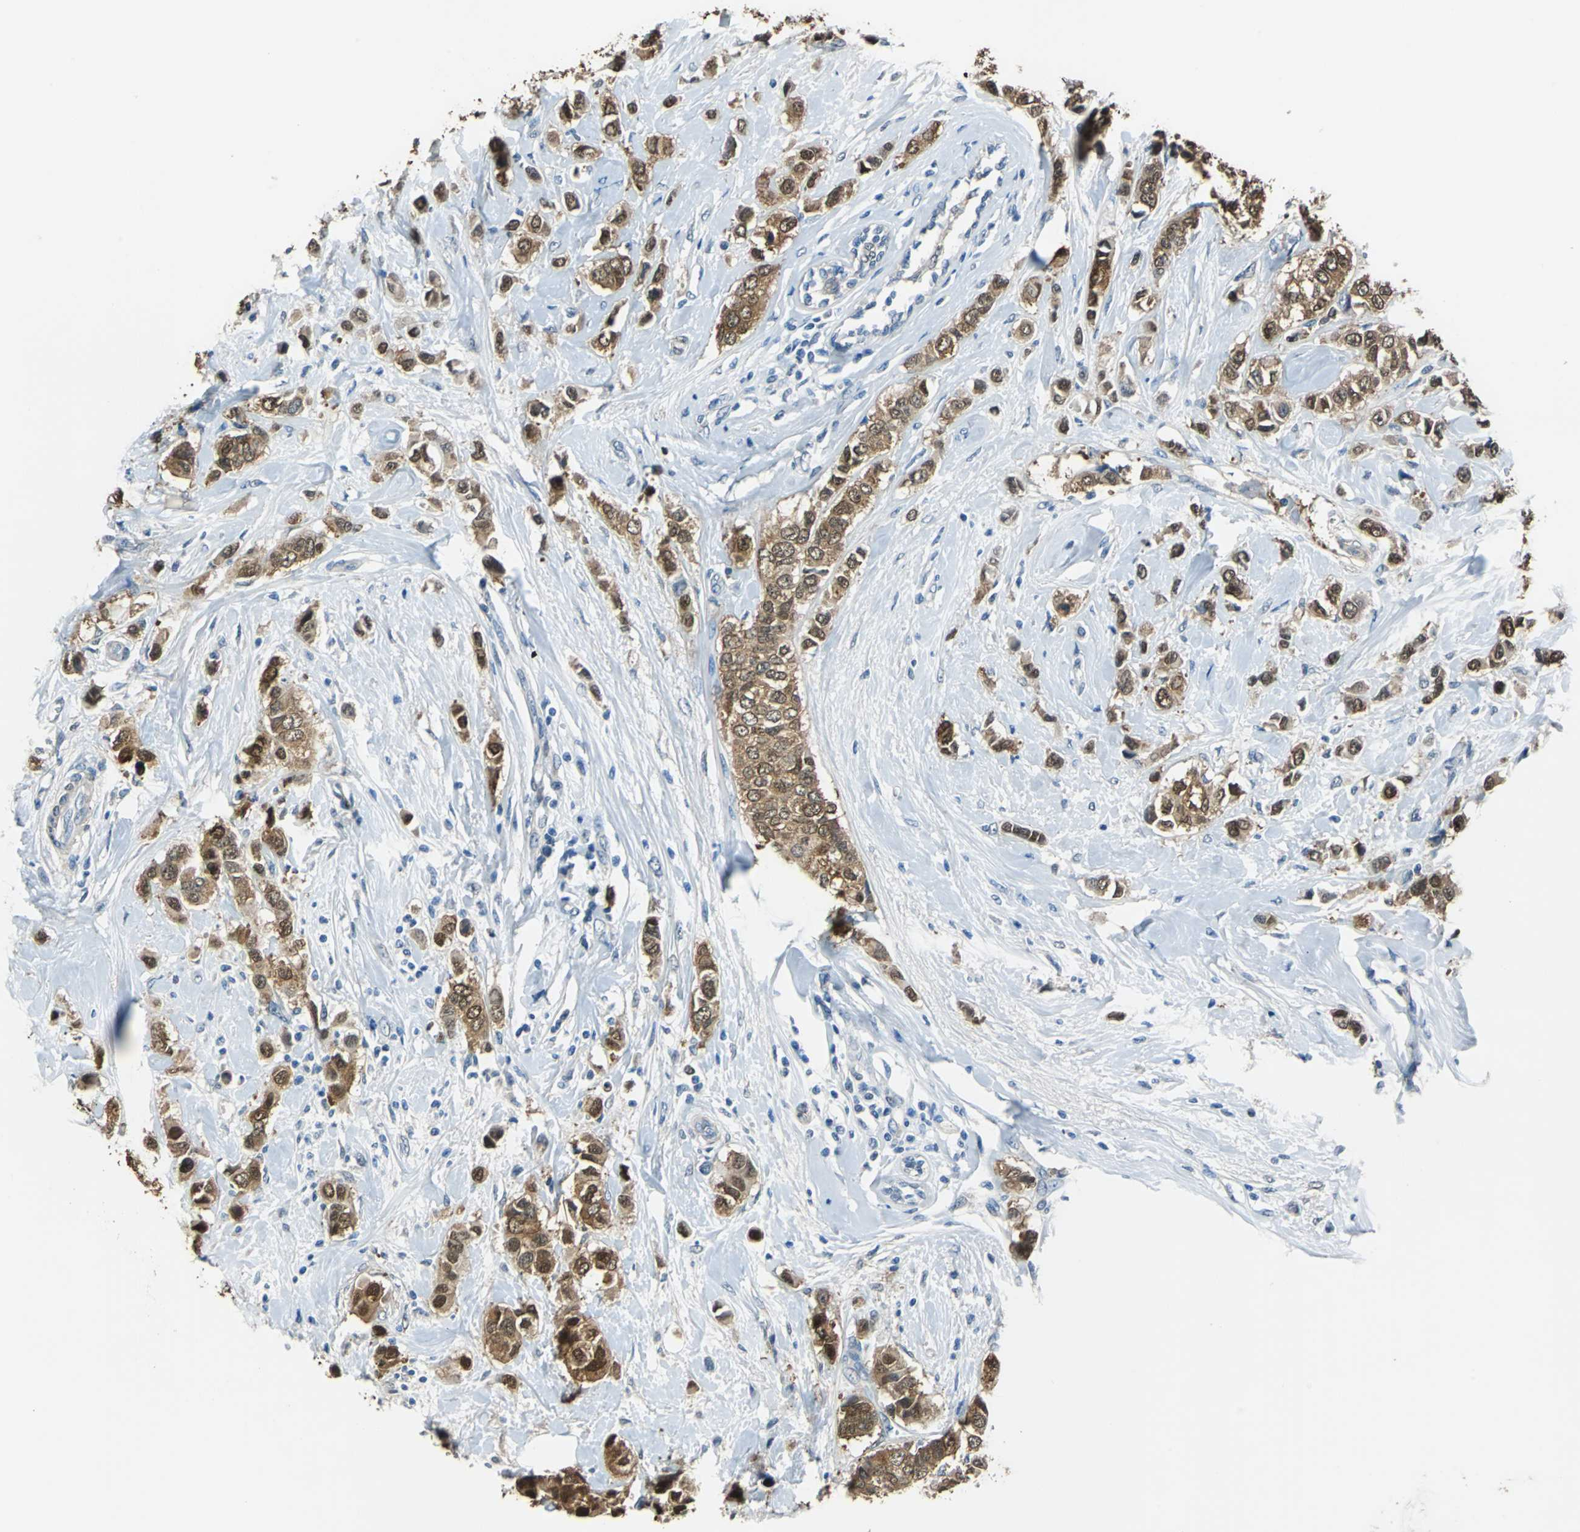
{"staining": {"intensity": "strong", "quantity": ">75%", "location": "cytoplasmic/membranous,nuclear"}, "tissue": "breast cancer", "cell_type": "Tumor cells", "image_type": "cancer", "snomed": [{"axis": "morphology", "description": "Duct carcinoma"}, {"axis": "topography", "description": "Breast"}], "caption": "Immunohistochemistry (IHC) staining of breast cancer (invasive ductal carcinoma), which exhibits high levels of strong cytoplasmic/membranous and nuclear positivity in about >75% of tumor cells indicating strong cytoplasmic/membranous and nuclear protein positivity. The staining was performed using DAB (3,3'-diaminobenzidine) (brown) for protein detection and nuclei were counterstained in hematoxylin (blue).", "gene": "FKBP4", "patient": {"sex": "female", "age": 50}}